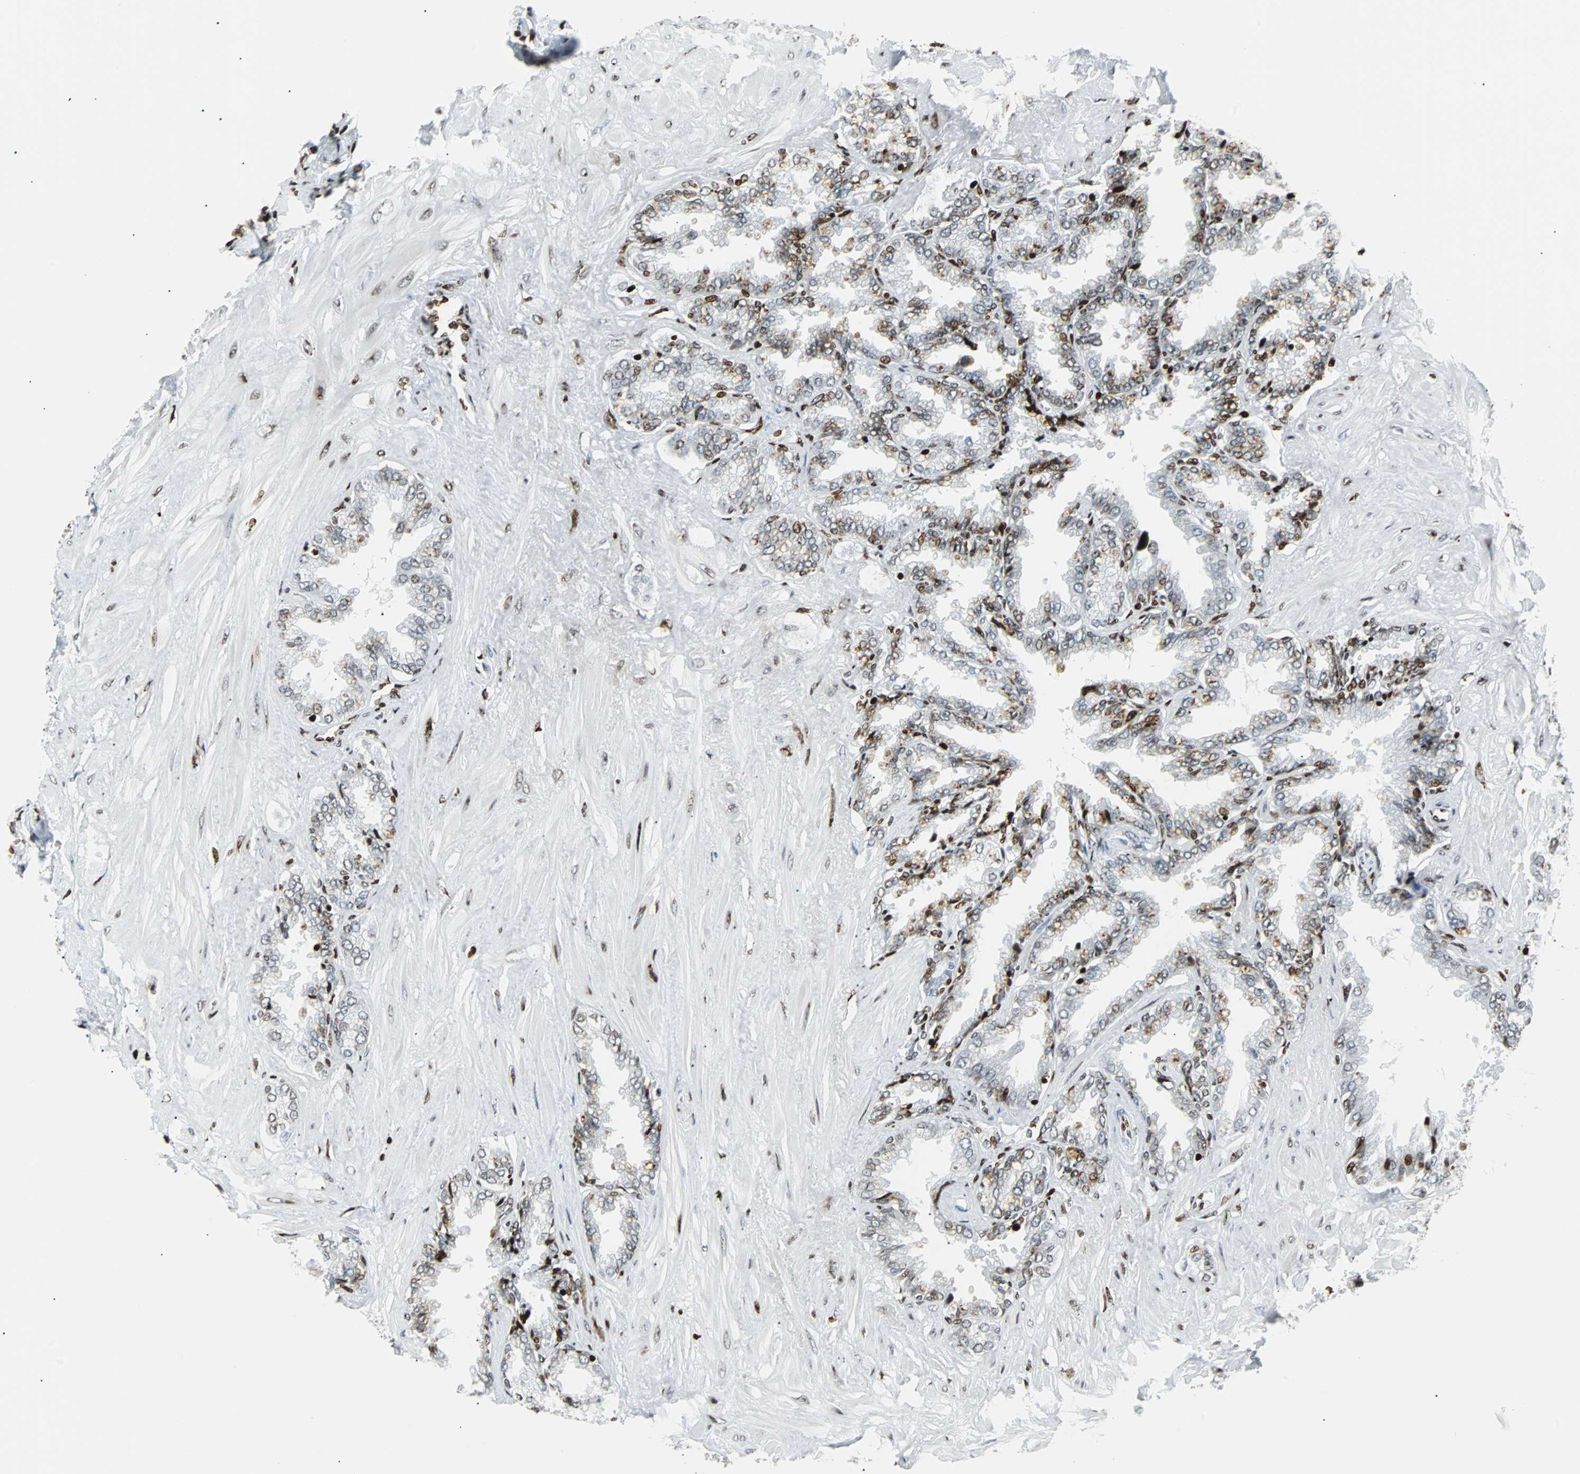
{"staining": {"intensity": "strong", "quantity": "25%-75%", "location": "nuclear"}, "tissue": "seminal vesicle", "cell_type": "Glandular cells", "image_type": "normal", "snomed": [{"axis": "morphology", "description": "Normal tissue, NOS"}, {"axis": "topography", "description": "Seminal veicle"}], "caption": "Unremarkable seminal vesicle displays strong nuclear staining in approximately 25%-75% of glandular cells.", "gene": "ZNF131", "patient": {"sex": "male", "age": 46}}